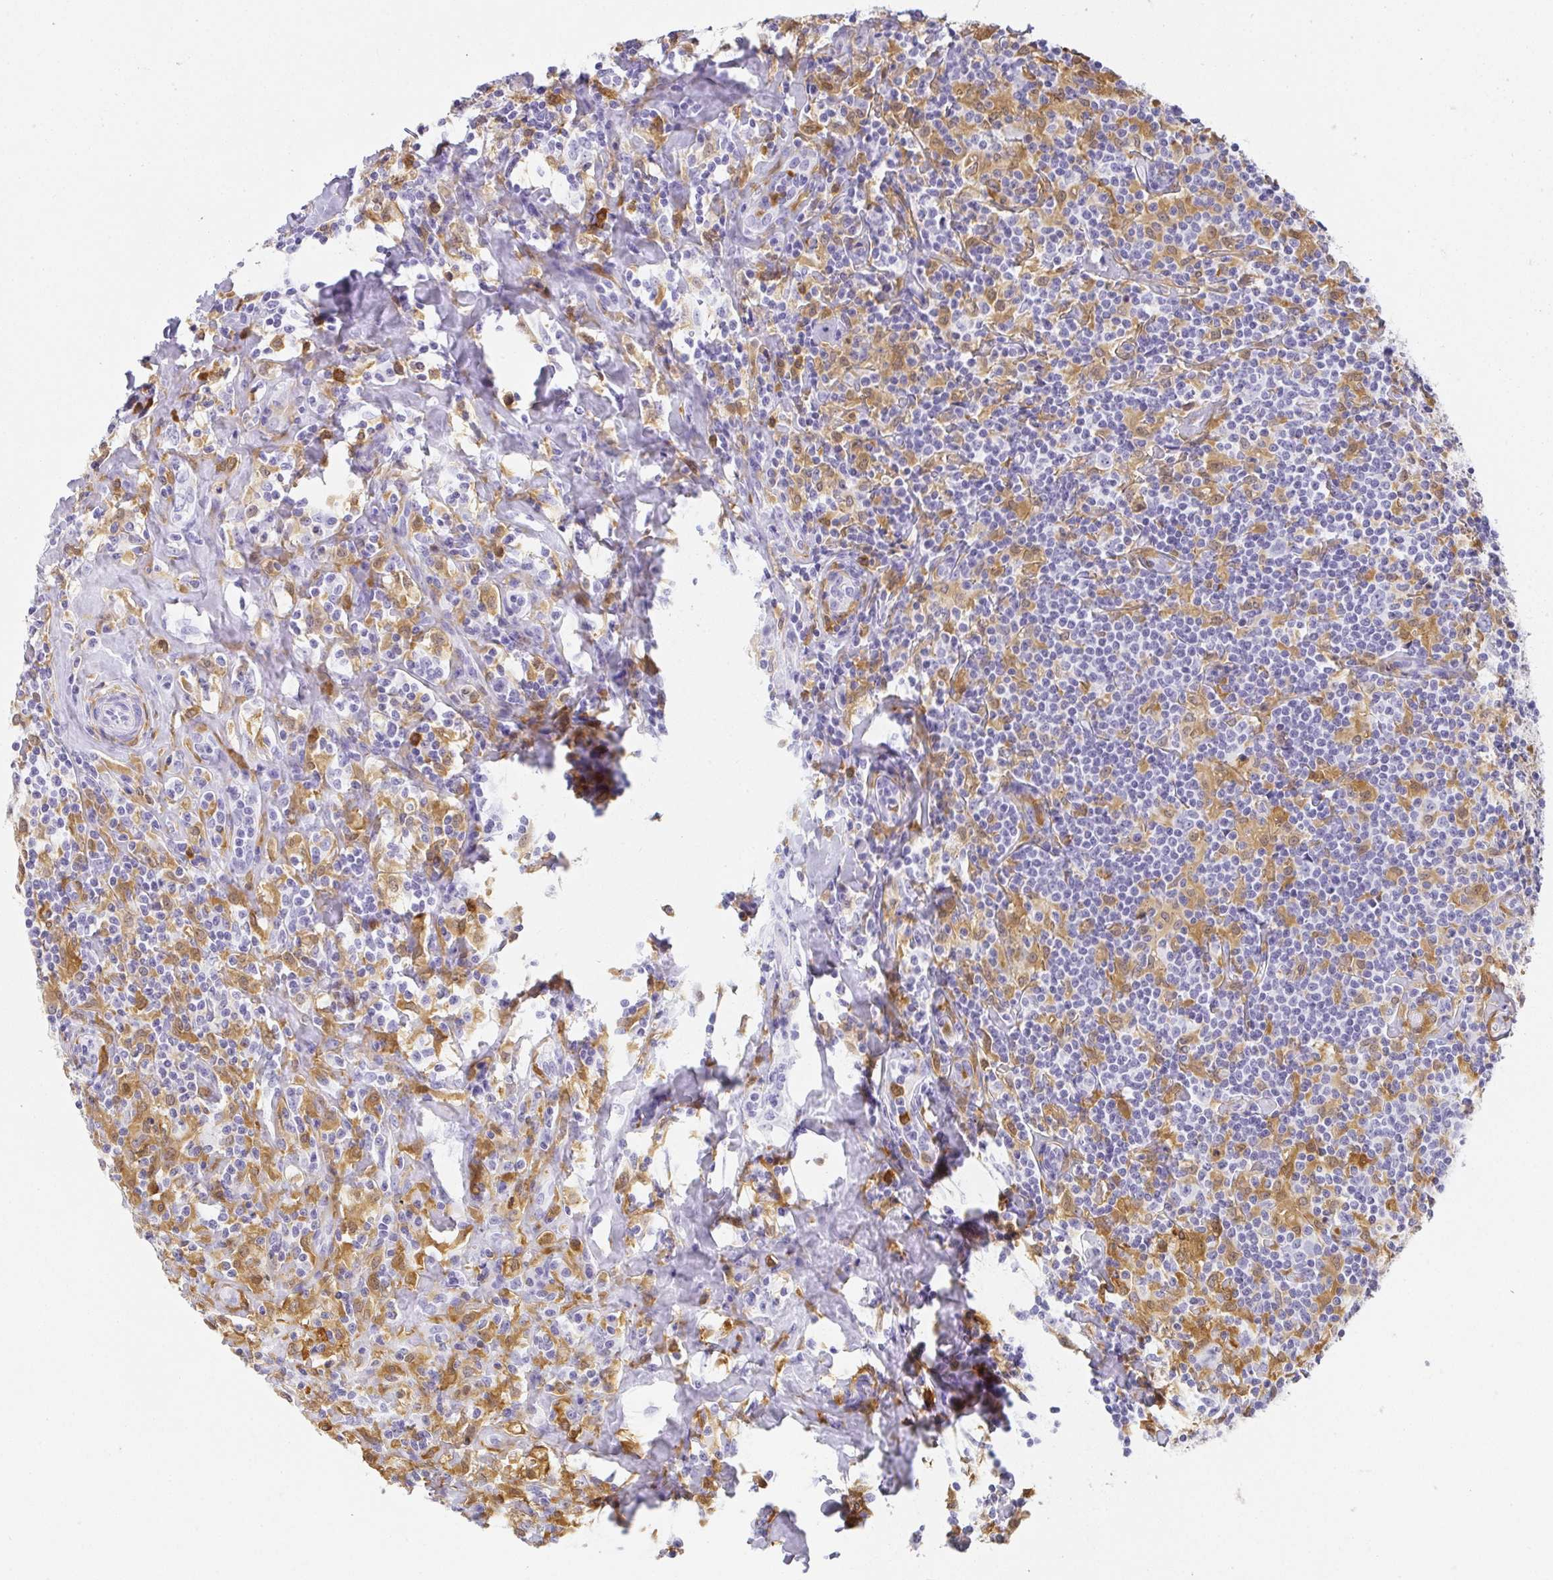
{"staining": {"intensity": "negative", "quantity": "none", "location": "none"}, "tissue": "lymphoma", "cell_type": "Tumor cells", "image_type": "cancer", "snomed": [{"axis": "morphology", "description": "Hodgkin's disease, NOS"}, {"axis": "morphology", "description": "Hodgkin's lymphoma, nodular sclerosis"}, {"axis": "topography", "description": "Lymph node"}], "caption": "This is an IHC micrograph of human Hodgkin's lymphoma, nodular sclerosis. There is no expression in tumor cells.", "gene": "HK3", "patient": {"sex": "female", "age": 10}}